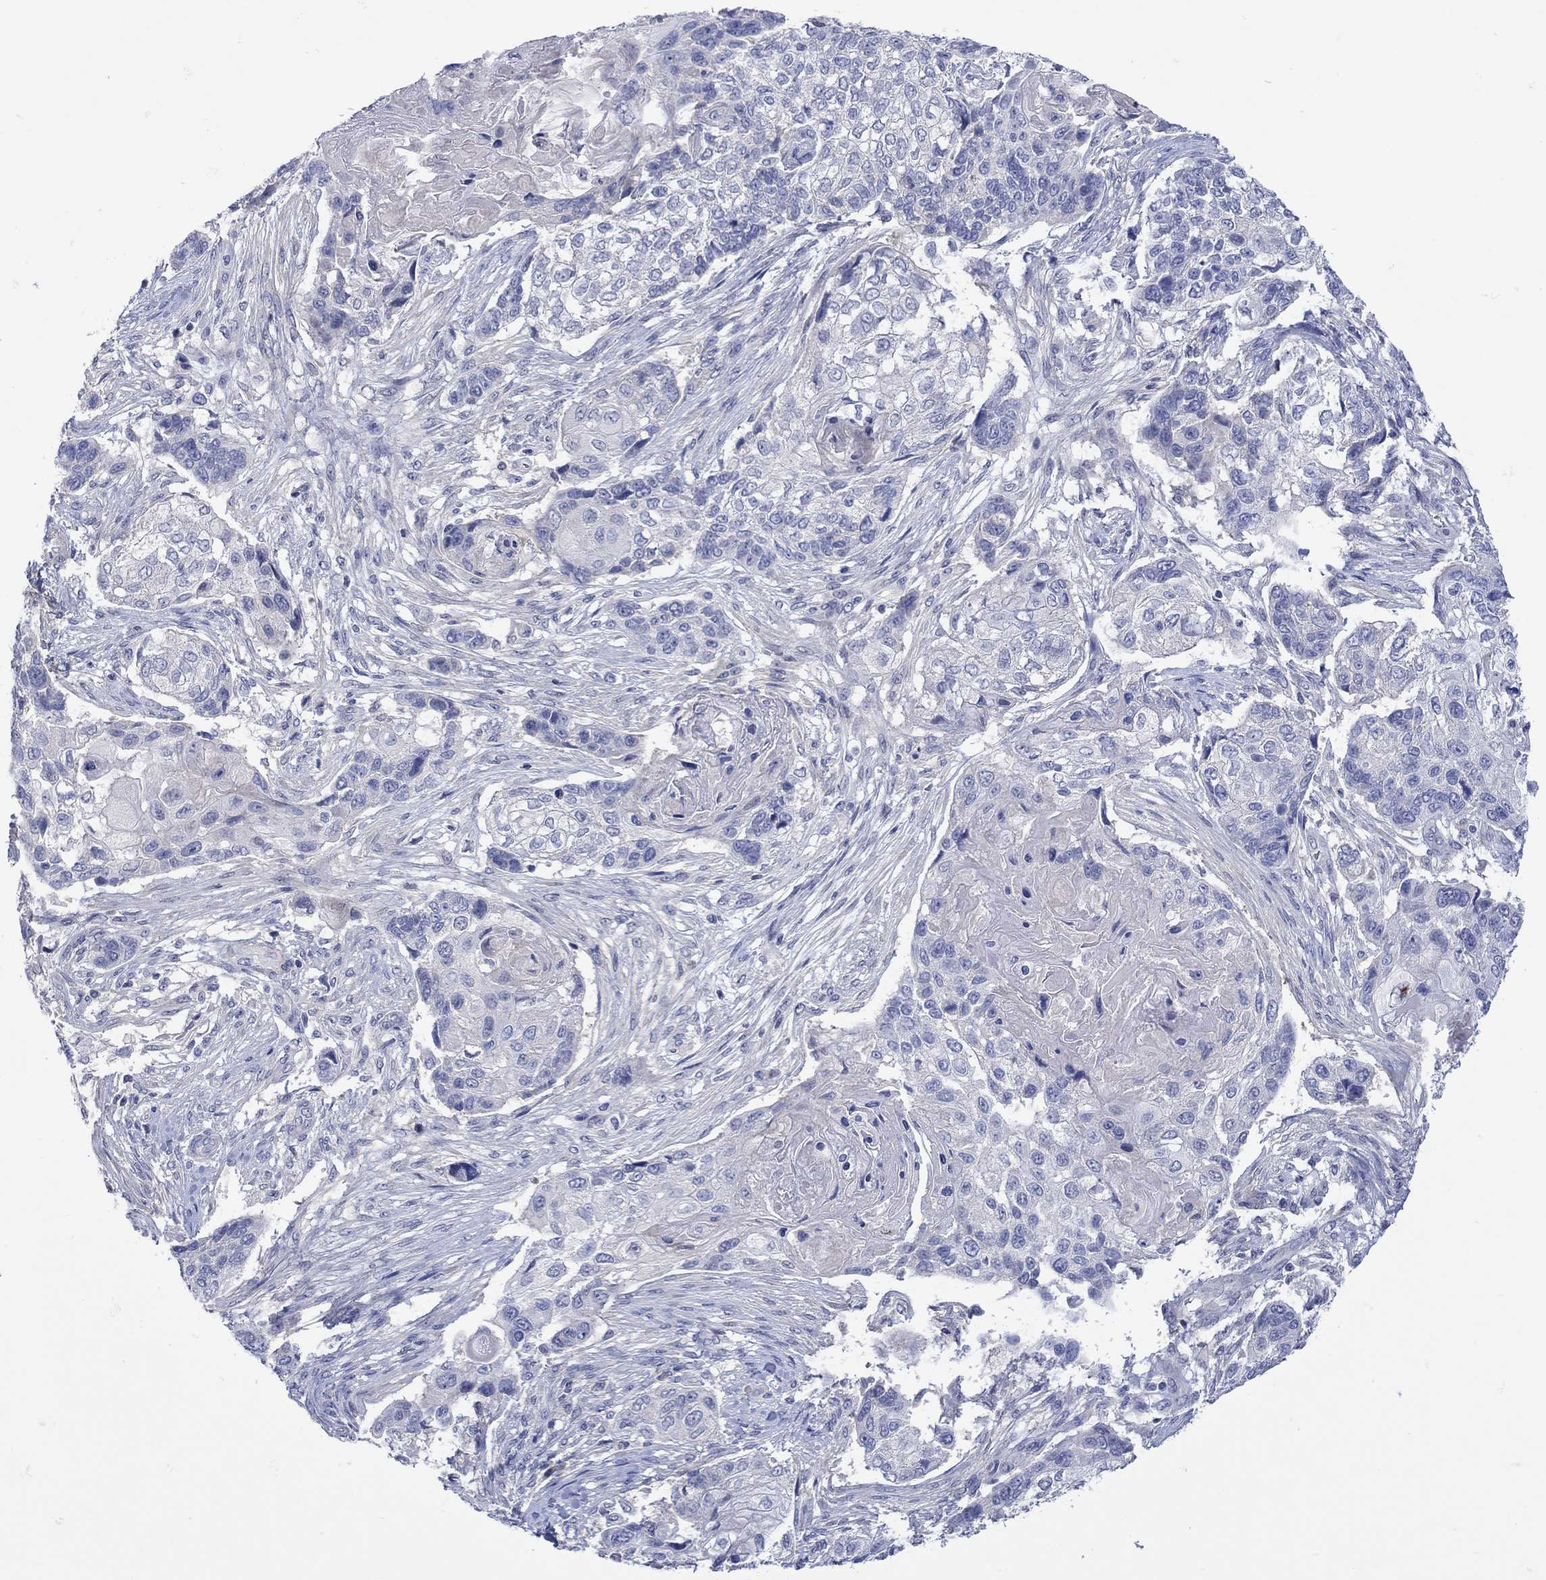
{"staining": {"intensity": "negative", "quantity": "none", "location": "none"}, "tissue": "lung cancer", "cell_type": "Tumor cells", "image_type": "cancer", "snomed": [{"axis": "morphology", "description": "Normal tissue, NOS"}, {"axis": "morphology", "description": "Squamous cell carcinoma, NOS"}, {"axis": "topography", "description": "Bronchus"}, {"axis": "topography", "description": "Lung"}], "caption": "There is no significant expression in tumor cells of lung cancer (squamous cell carcinoma). Brightfield microscopy of immunohistochemistry (IHC) stained with DAB (3,3'-diaminobenzidine) (brown) and hematoxylin (blue), captured at high magnification.", "gene": "MSI1", "patient": {"sex": "male", "age": 69}}